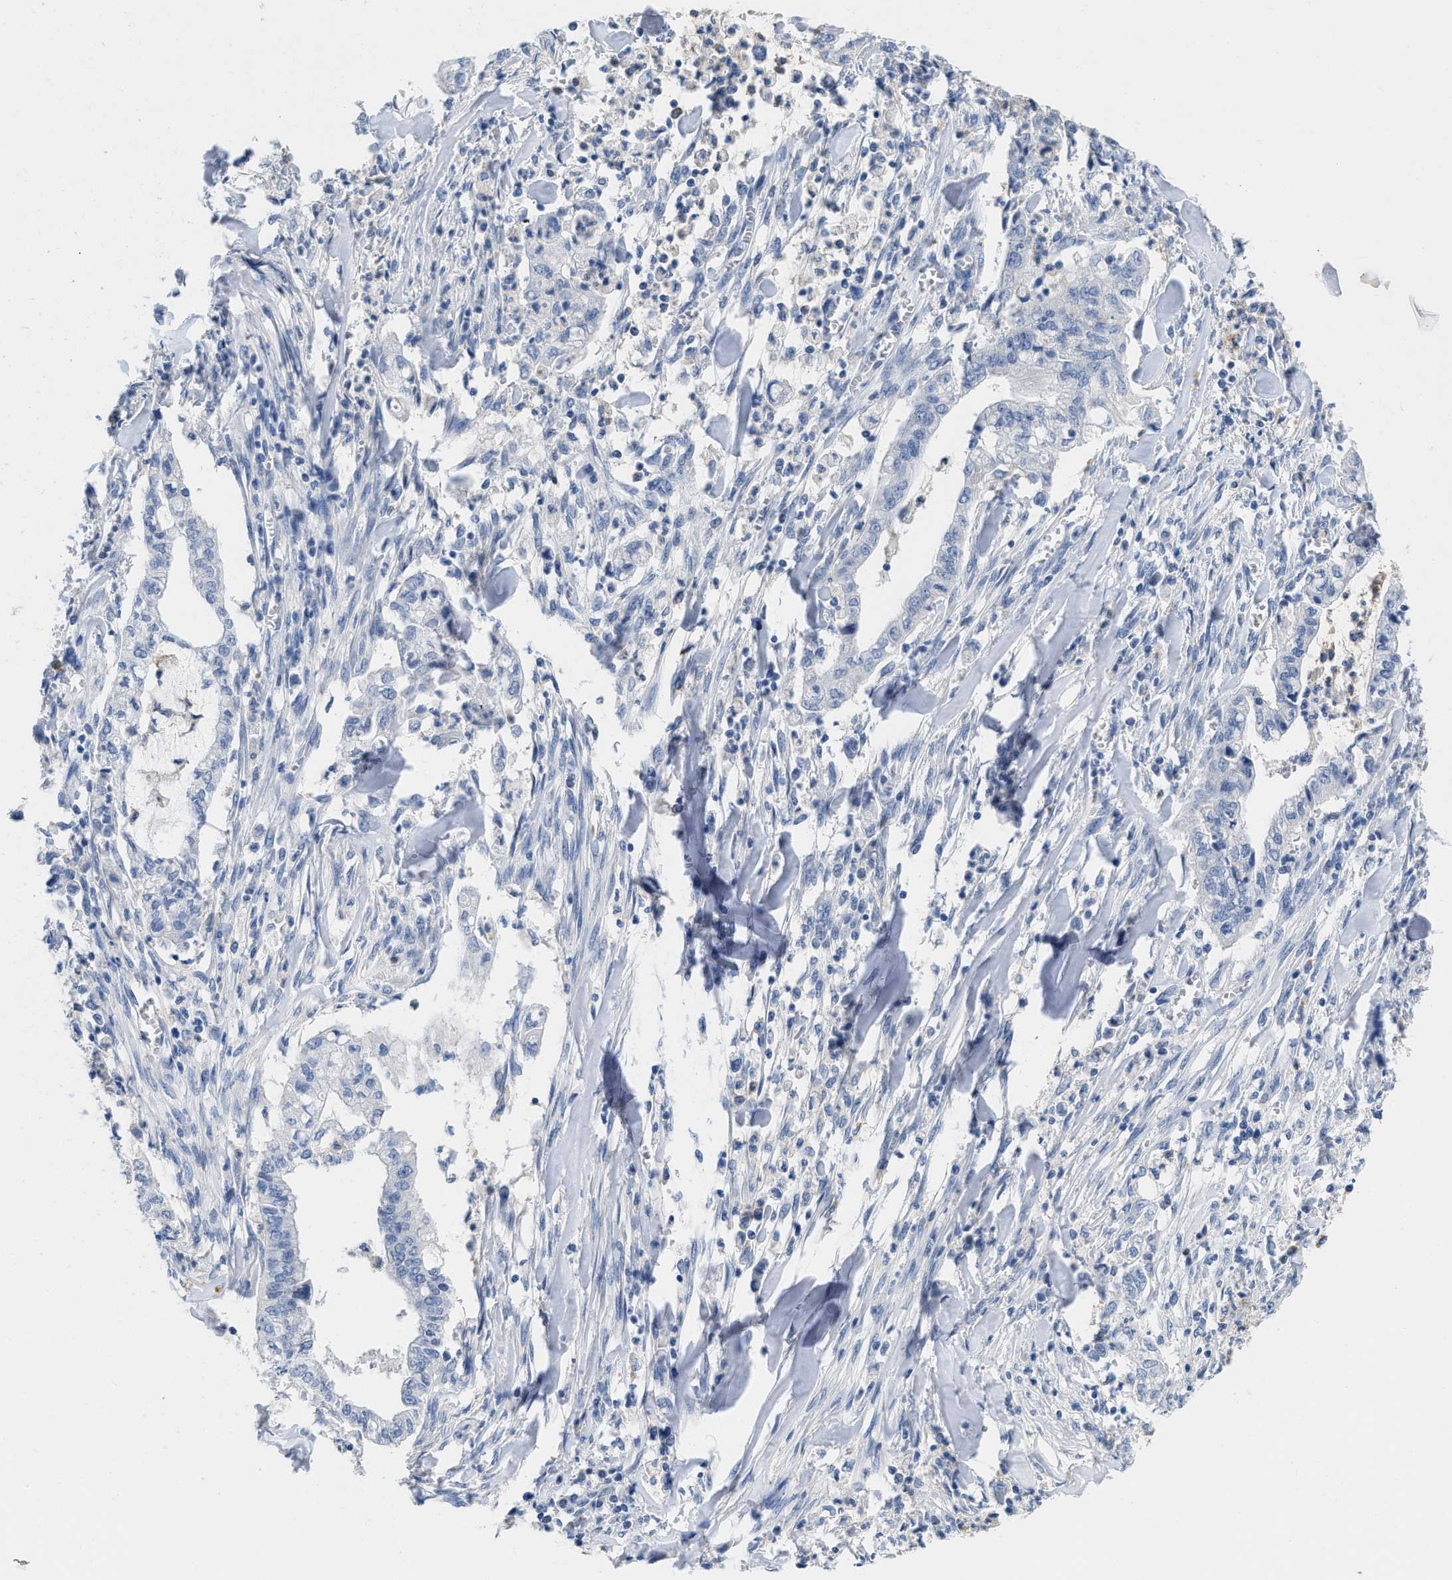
{"staining": {"intensity": "negative", "quantity": "none", "location": "none"}, "tissue": "cervical cancer", "cell_type": "Tumor cells", "image_type": "cancer", "snomed": [{"axis": "morphology", "description": "Adenocarcinoma, NOS"}, {"axis": "topography", "description": "Cervix"}], "caption": "Human cervical adenocarcinoma stained for a protein using immunohistochemistry (IHC) shows no staining in tumor cells.", "gene": "CR1", "patient": {"sex": "female", "age": 44}}